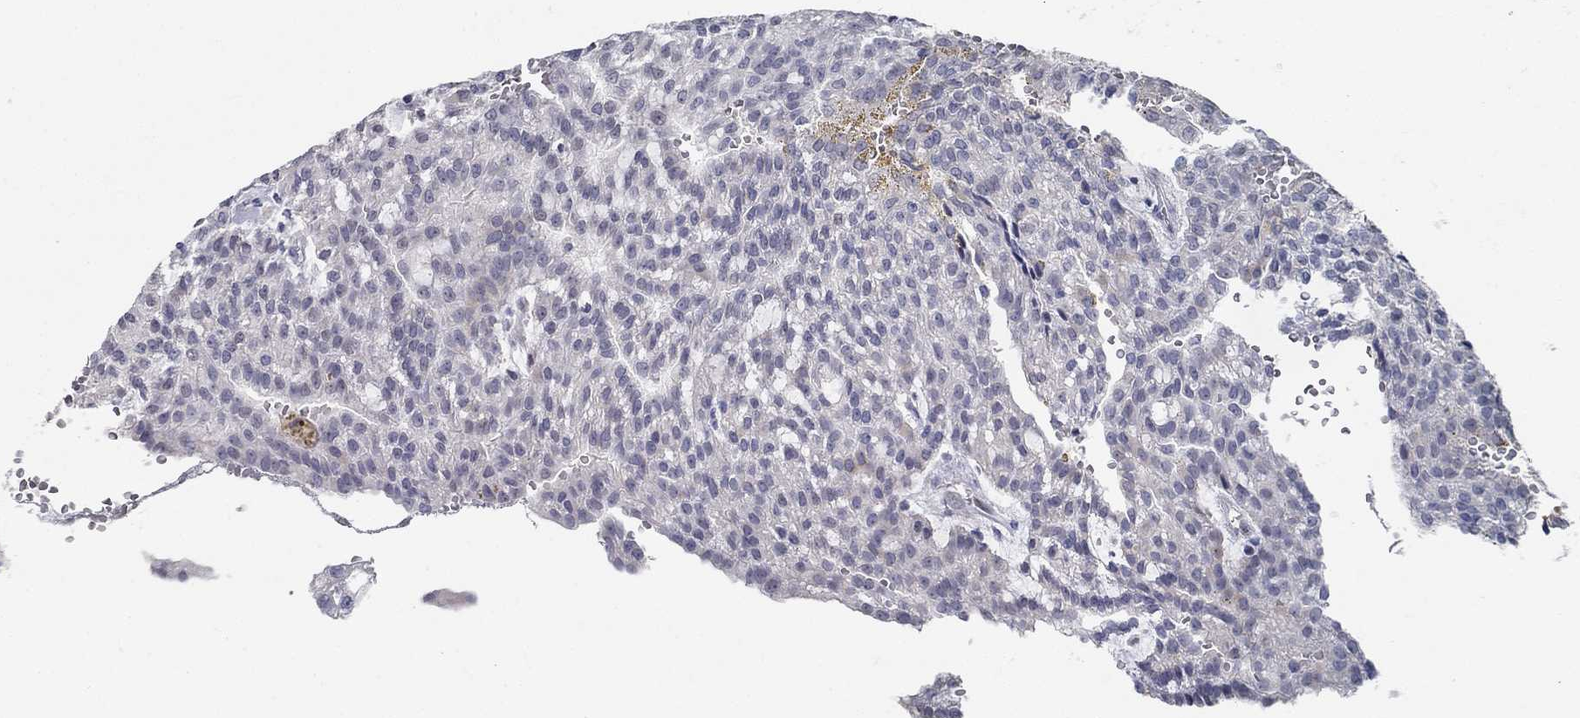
{"staining": {"intensity": "negative", "quantity": "none", "location": "none"}, "tissue": "renal cancer", "cell_type": "Tumor cells", "image_type": "cancer", "snomed": [{"axis": "morphology", "description": "Adenocarcinoma, NOS"}, {"axis": "topography", "description": "Kidney"}], "caption": "IHC of renal cancer (adenocarcinoma) reveals no positivity in tumor cells.", "gene": "GUCA1A", "patient": {"sex": "male", "age": 63}}